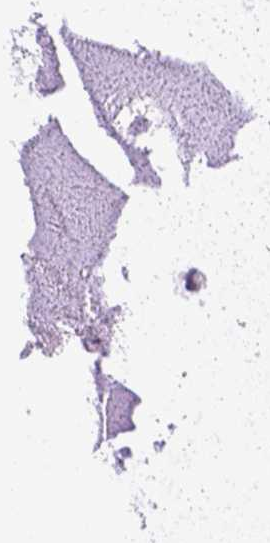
{"staining": {"intensity": "negative", "quantity": "none", "location": "none"}, "tissue": "adipose tissue", "cell_type": "Adipocytes", "image_type": "normal", "snomed": [{"axis": "morphology", "description": "Normal tissue, NOS"}, {"axis": "morphology", "description": "Squamous cell carcinoma, NOS"}, {"axis": "topography", "description": "Cartilage tissue"}, {"axis": "topography", "description": "Bronchus"}, {"axis": "topography", "description": "Lung"}], "caption": "High power microscopy histopathology image of an IHC micrograph of unremarkable adipose tissue, revealing no significant staining in adipocytes. (Immunohistochemistry, brightfield microscopy, high magnification).", "gene": "KAZN", "patient": {"sex": "male", "age": 66}}